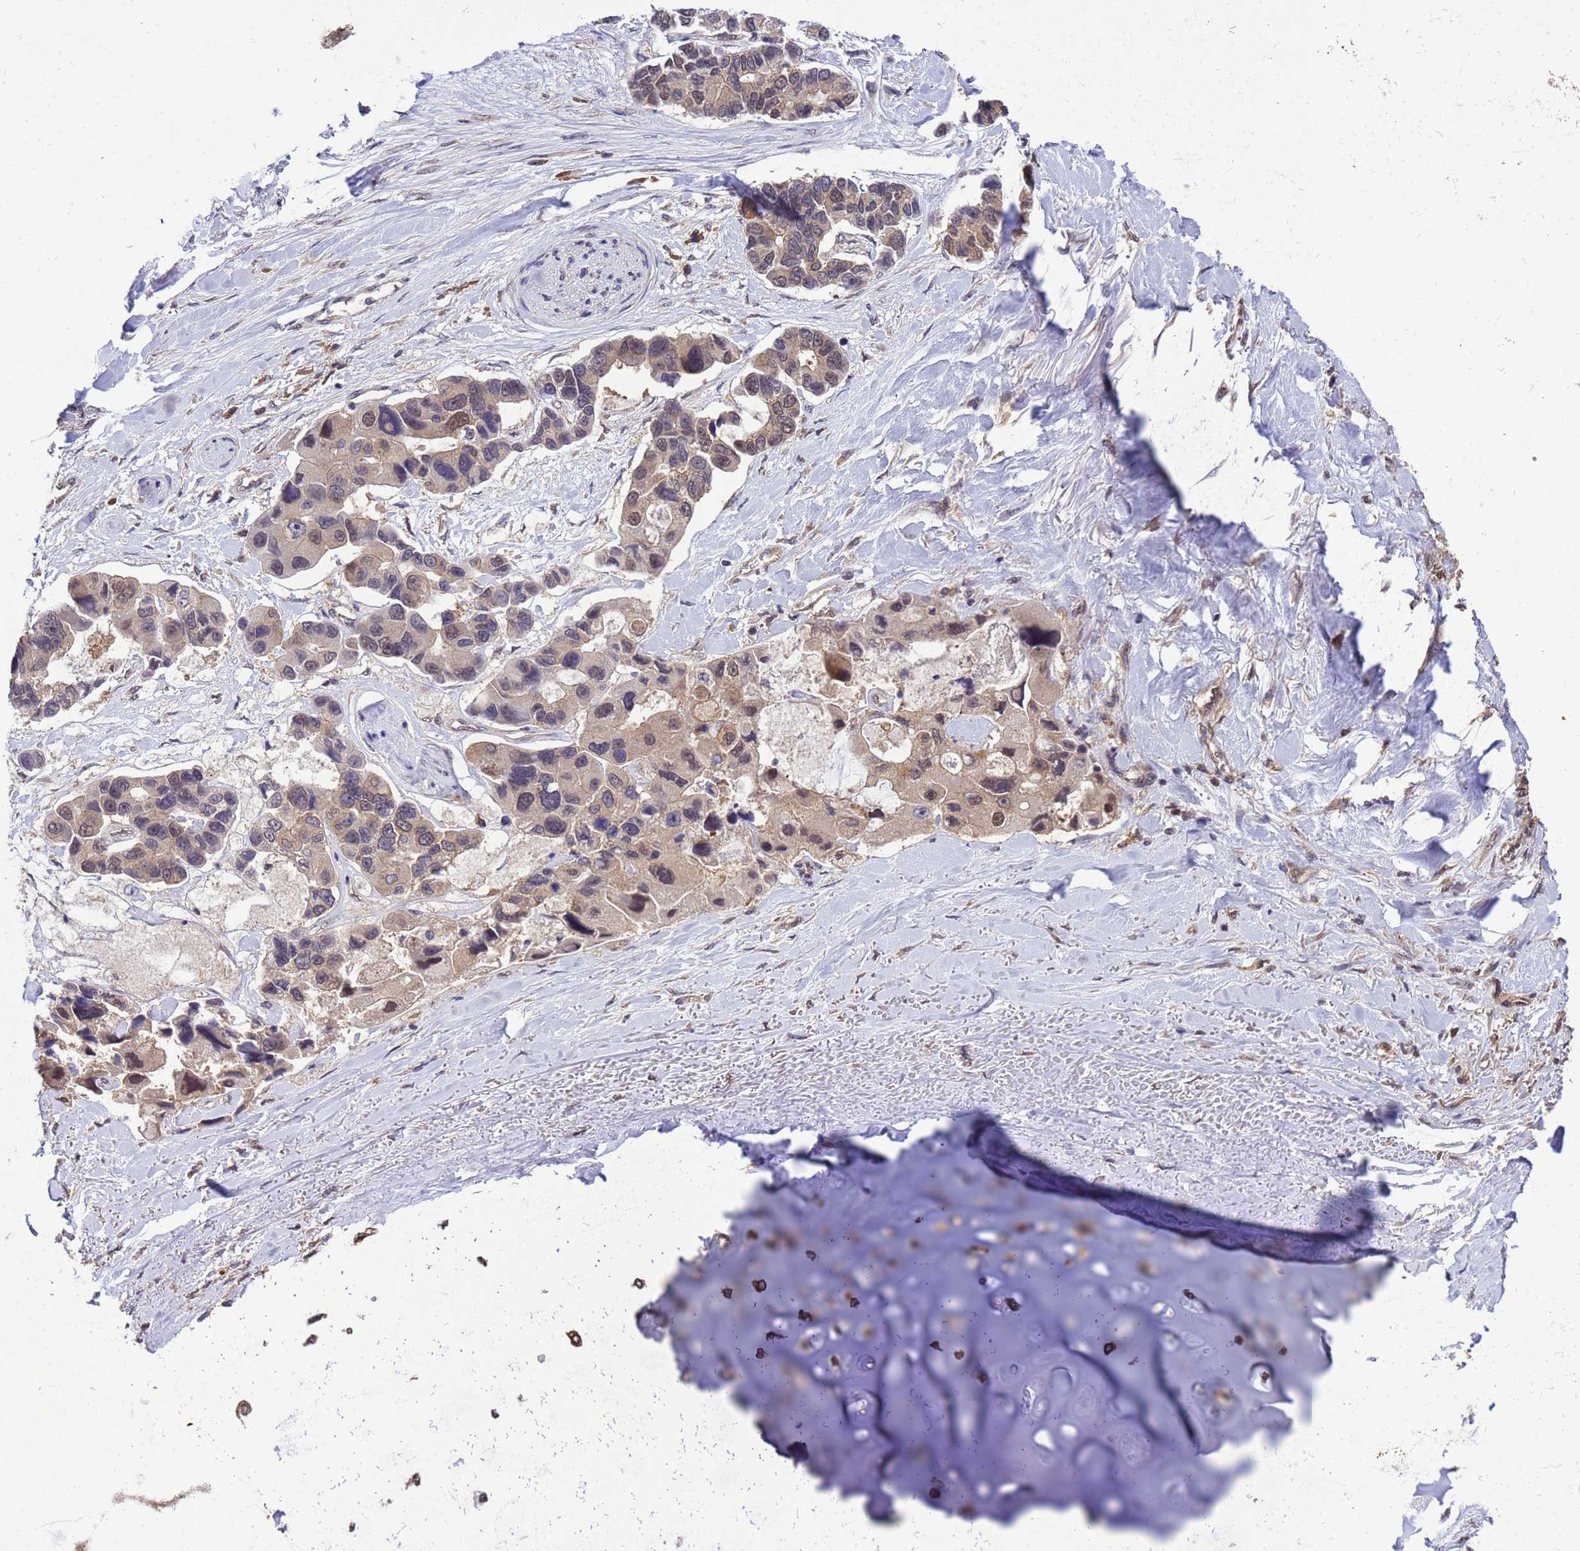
{"staining": {"intensity": "moderate", "quantity": "25%-75%", "location": "nuclear"}, "tissue": "lung cancer", "cell_type": "Tumor cells", "image_type": "cancer", "snomed": [{"axis": "morphology", "description": "Adenocarcinoma, NOS"}, {"axis": "topography", "description": "Lung"}], "caption": "A brown stain highlights moderate nuclear expression of a protein in human lung adenocarcinoma tumor cells. (DAB (3,3'-diaminobenzidine) IHC with brightfield microscopy, high magnification).", "gene": "ZFP69B", "patient": {"sex": "female", "age": 54}}